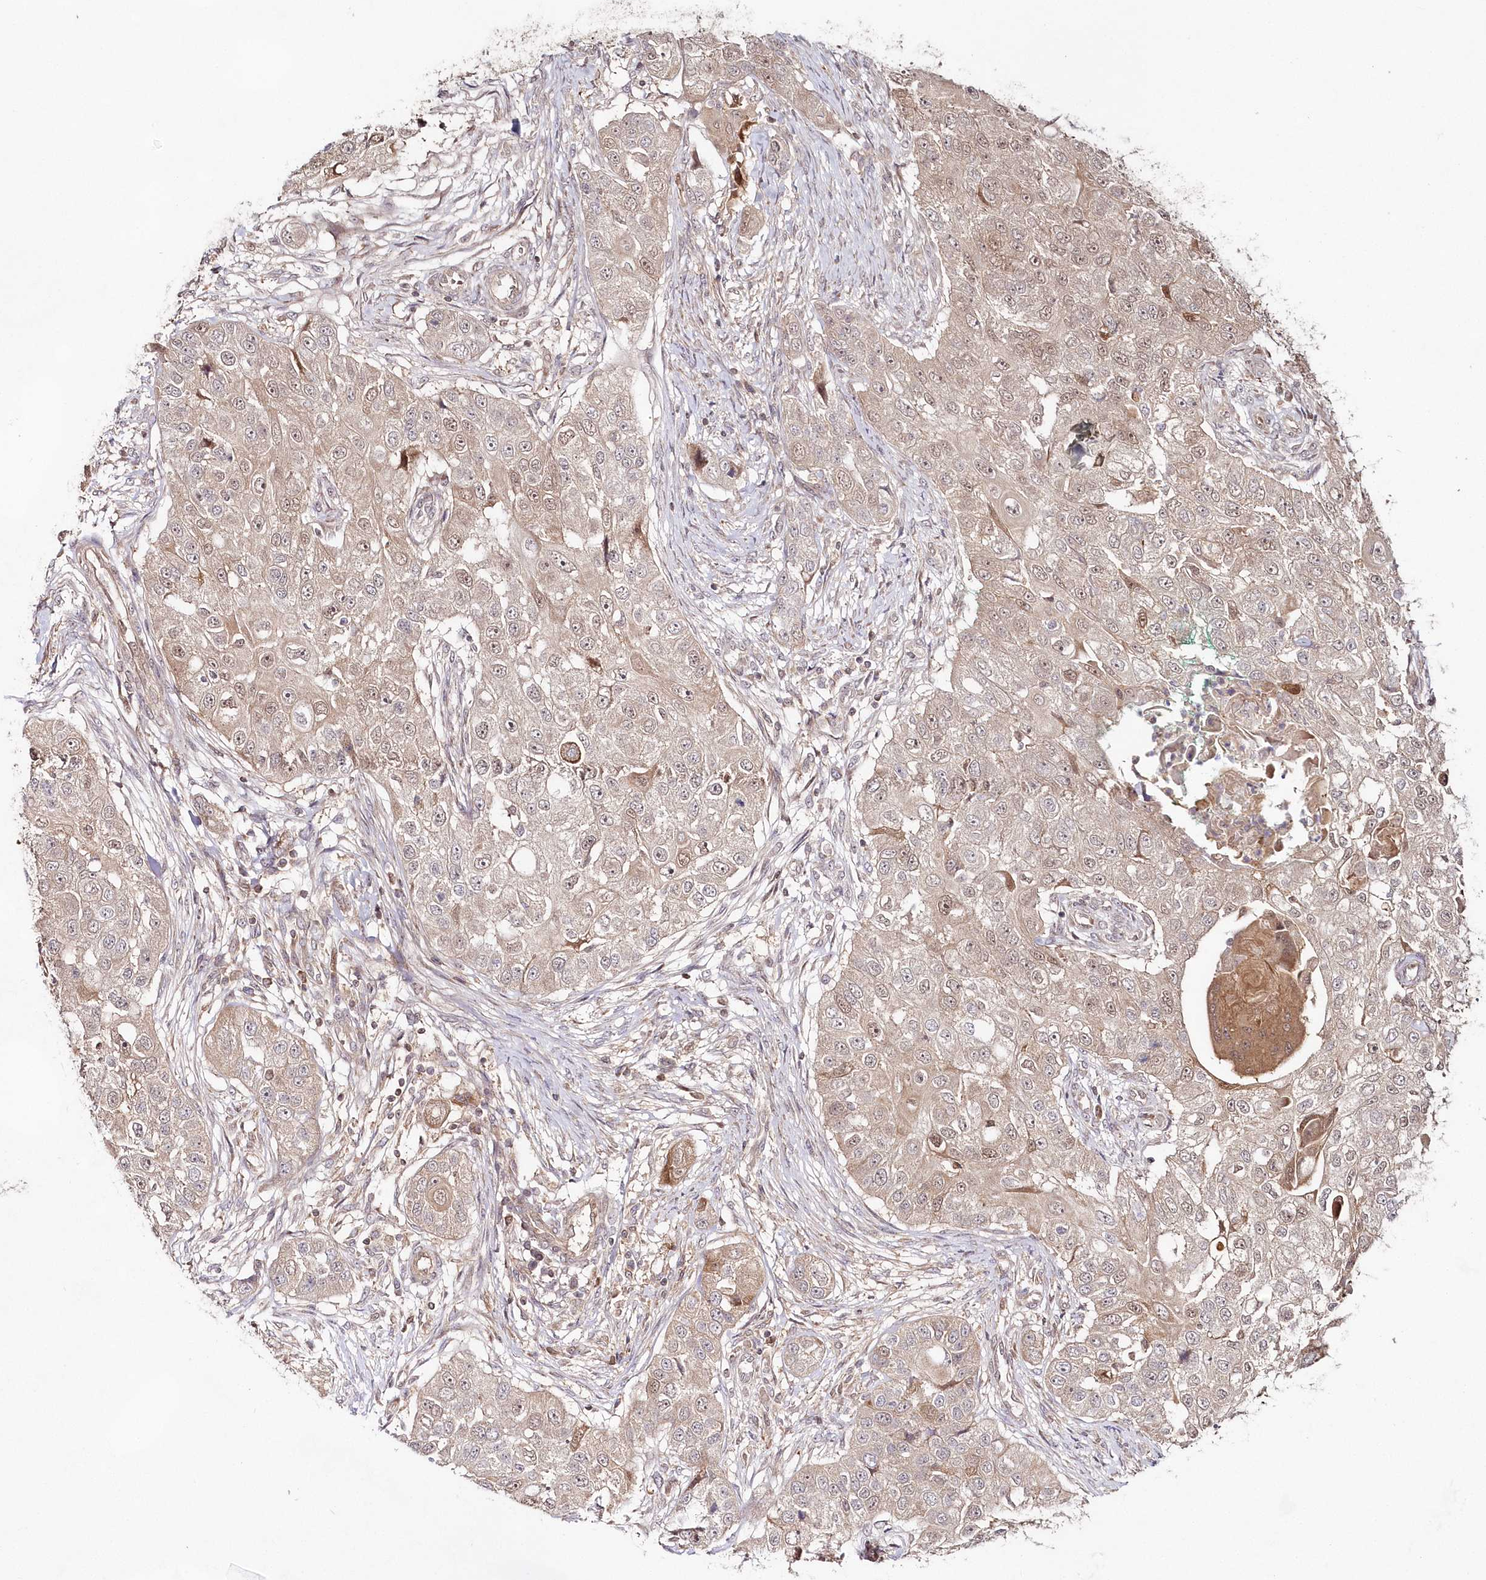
{"staining": {"intensity": "weak", "quantity": ">75%", "location": "cytoplasmic/membranous,nuclear"}, "tissue": "head and neck cancer", "cell_type": "Tumor cells", "image_type": "cancer", "snomed": [{"axis": "morphology", "description": "Normal tissue, NOS"}, {"axis": "morphology", "description": "Squamous cell carcinoma, NOS"}, {"axis": "topography", "description": "Skeletal muscle"}, {"axis": "topography", "description": "Head-Neck"}], "caption": "Squamous cell carcinoma (head and neck) was stained to show a protein in brown. There is low levels of weak cytoplasmic/membranous and nuclear staining in approximately >75% of tumor cells.", "gene": "IMPA1", "patient": {"sex": "male", "age": 51}}